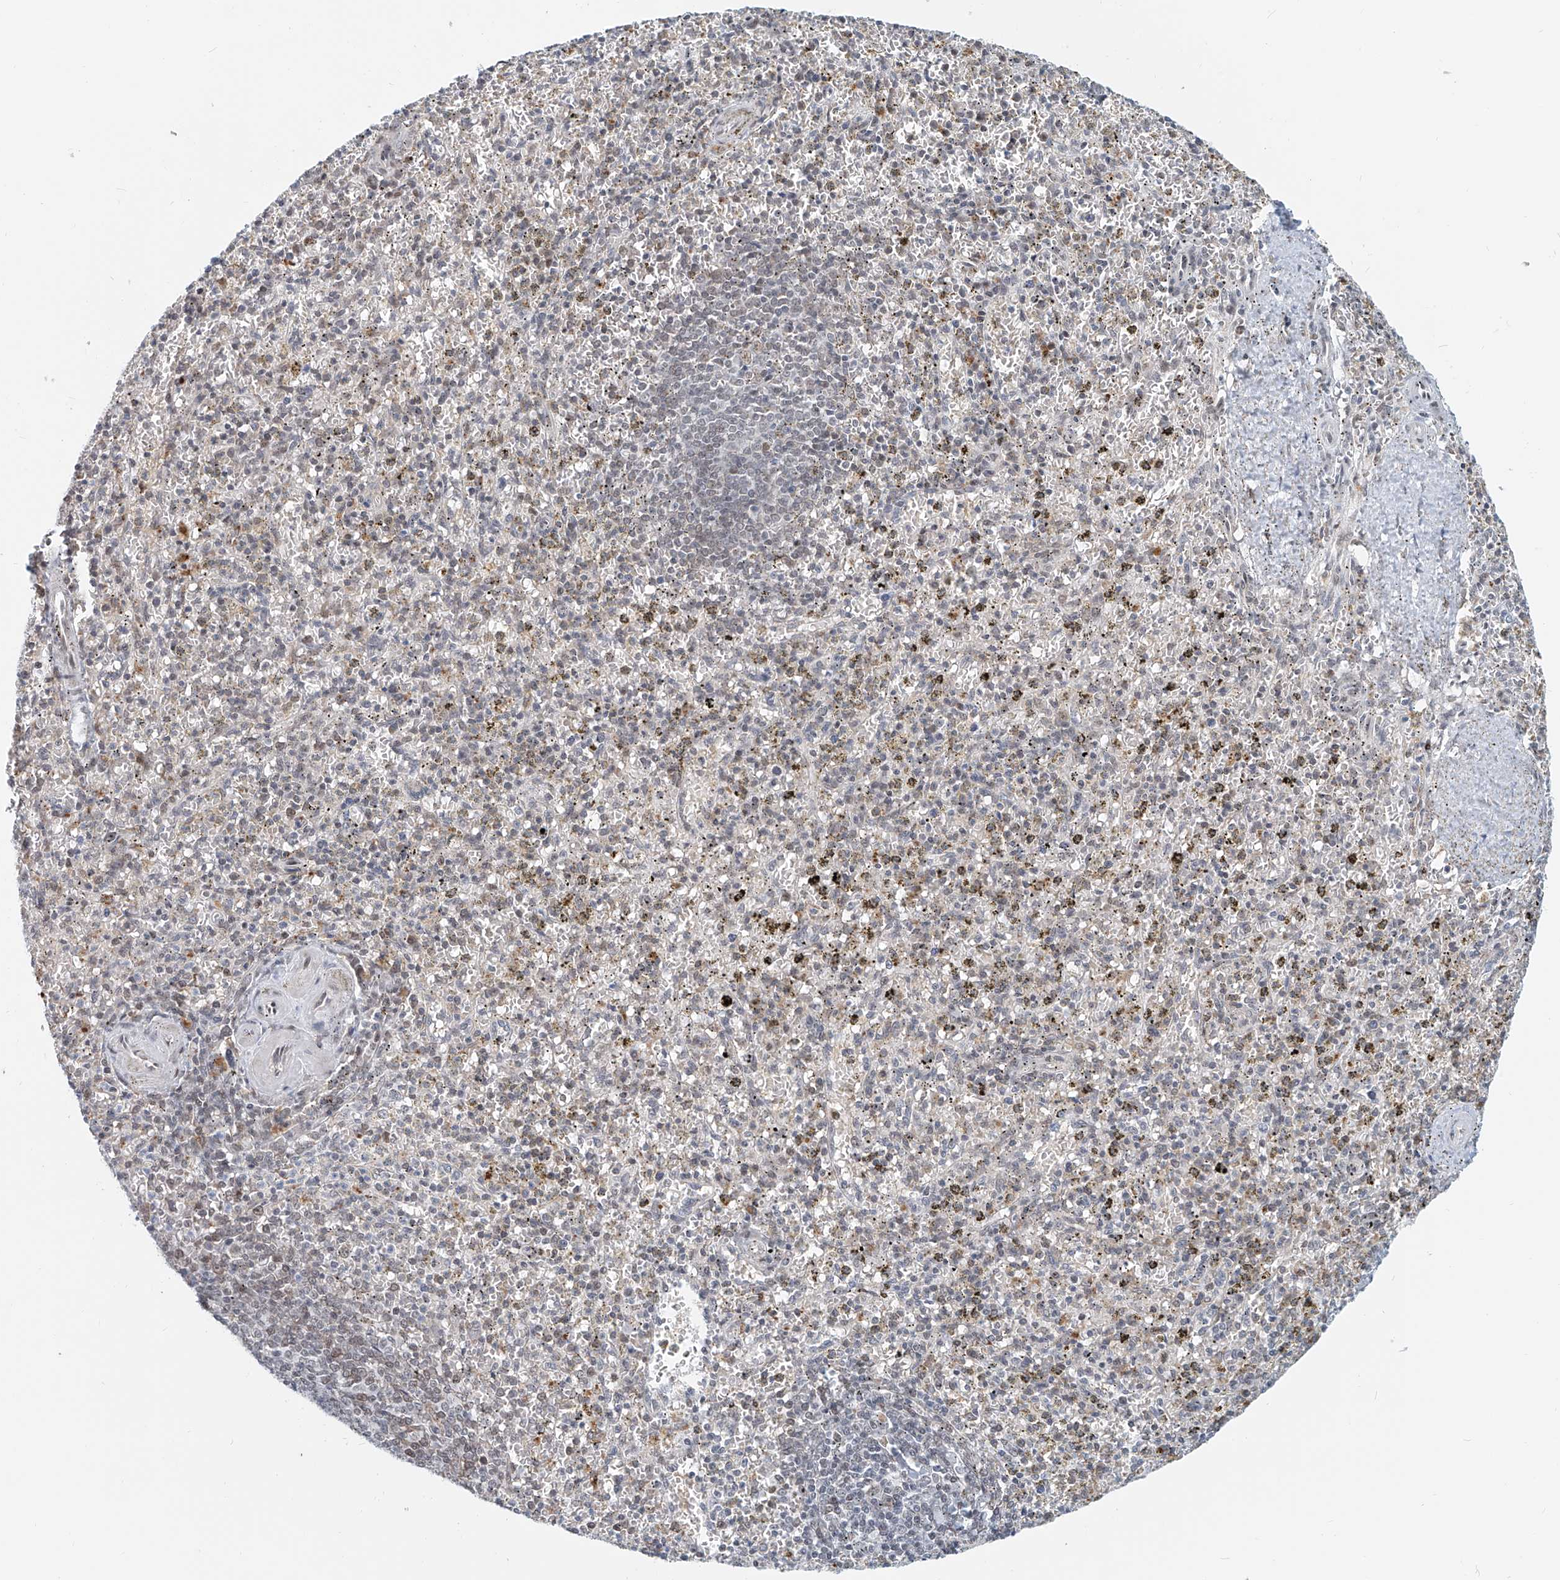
{"staining": {"intensity": "negative", "quantity": "none", "location": "none"}, "tissue": "spleen", "cell_type": "Cells in red pulp", "image_type": "normal", "snomed": [{"axis": "morphology", "description": "Normal tissue, NOS"}, {"axis": "topography", "description": "Spleen"}], "caption": "DAB immunohistochemical staining of unremarkable human spleen demonstrates no significant expression in cells in red pulp. (Stains: DAB immunohistochemistry with hematoxylin counter stain, Microscopy: brightfield microscopy at high magnification).", "gene": "SASH1", "patient": {"sex": "male", "age": 72}}